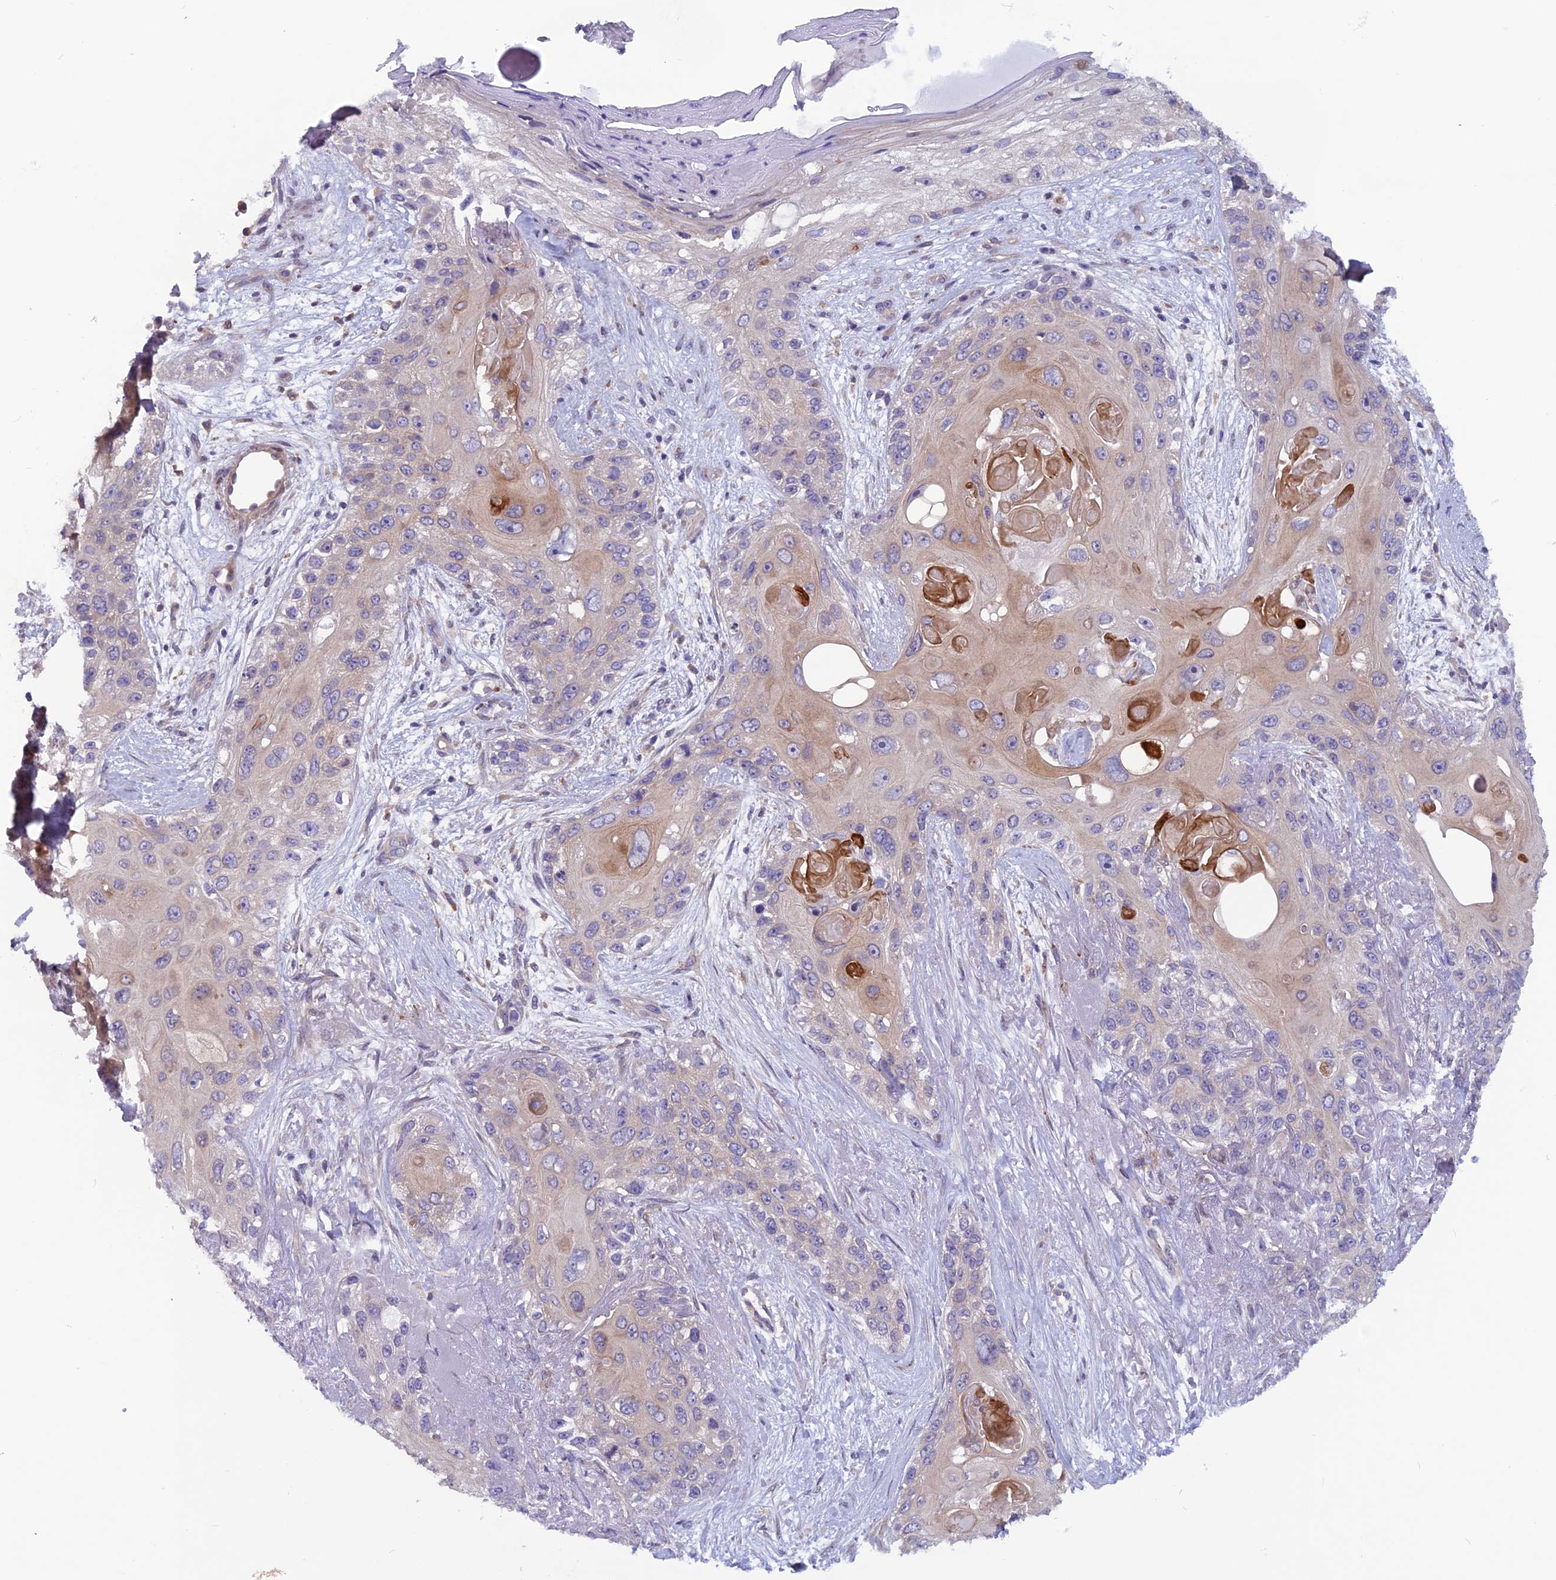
{"staining": {"intensity": "weak", "quantity": "<25%", "location": "cytoplasmic/membranous"}, "tissue": "skin cancer", "cell_type": "Tumor cells", "image_type": "cancer", "snomed": [{"axis": "morphology", "description": "Normal tissue, NOS"}, {"axis": "morphology", "description": "Squamous cell carcinoma, NOS"}, {"axis": "topography", "description": "Skin"}], "caption": "Skin cancer (squamous cell carcinoma) stained for a protein using IHC displays no staining tumor cells.", "gene": "MAST2", "patient": {"sex": "male", "age": 72}}